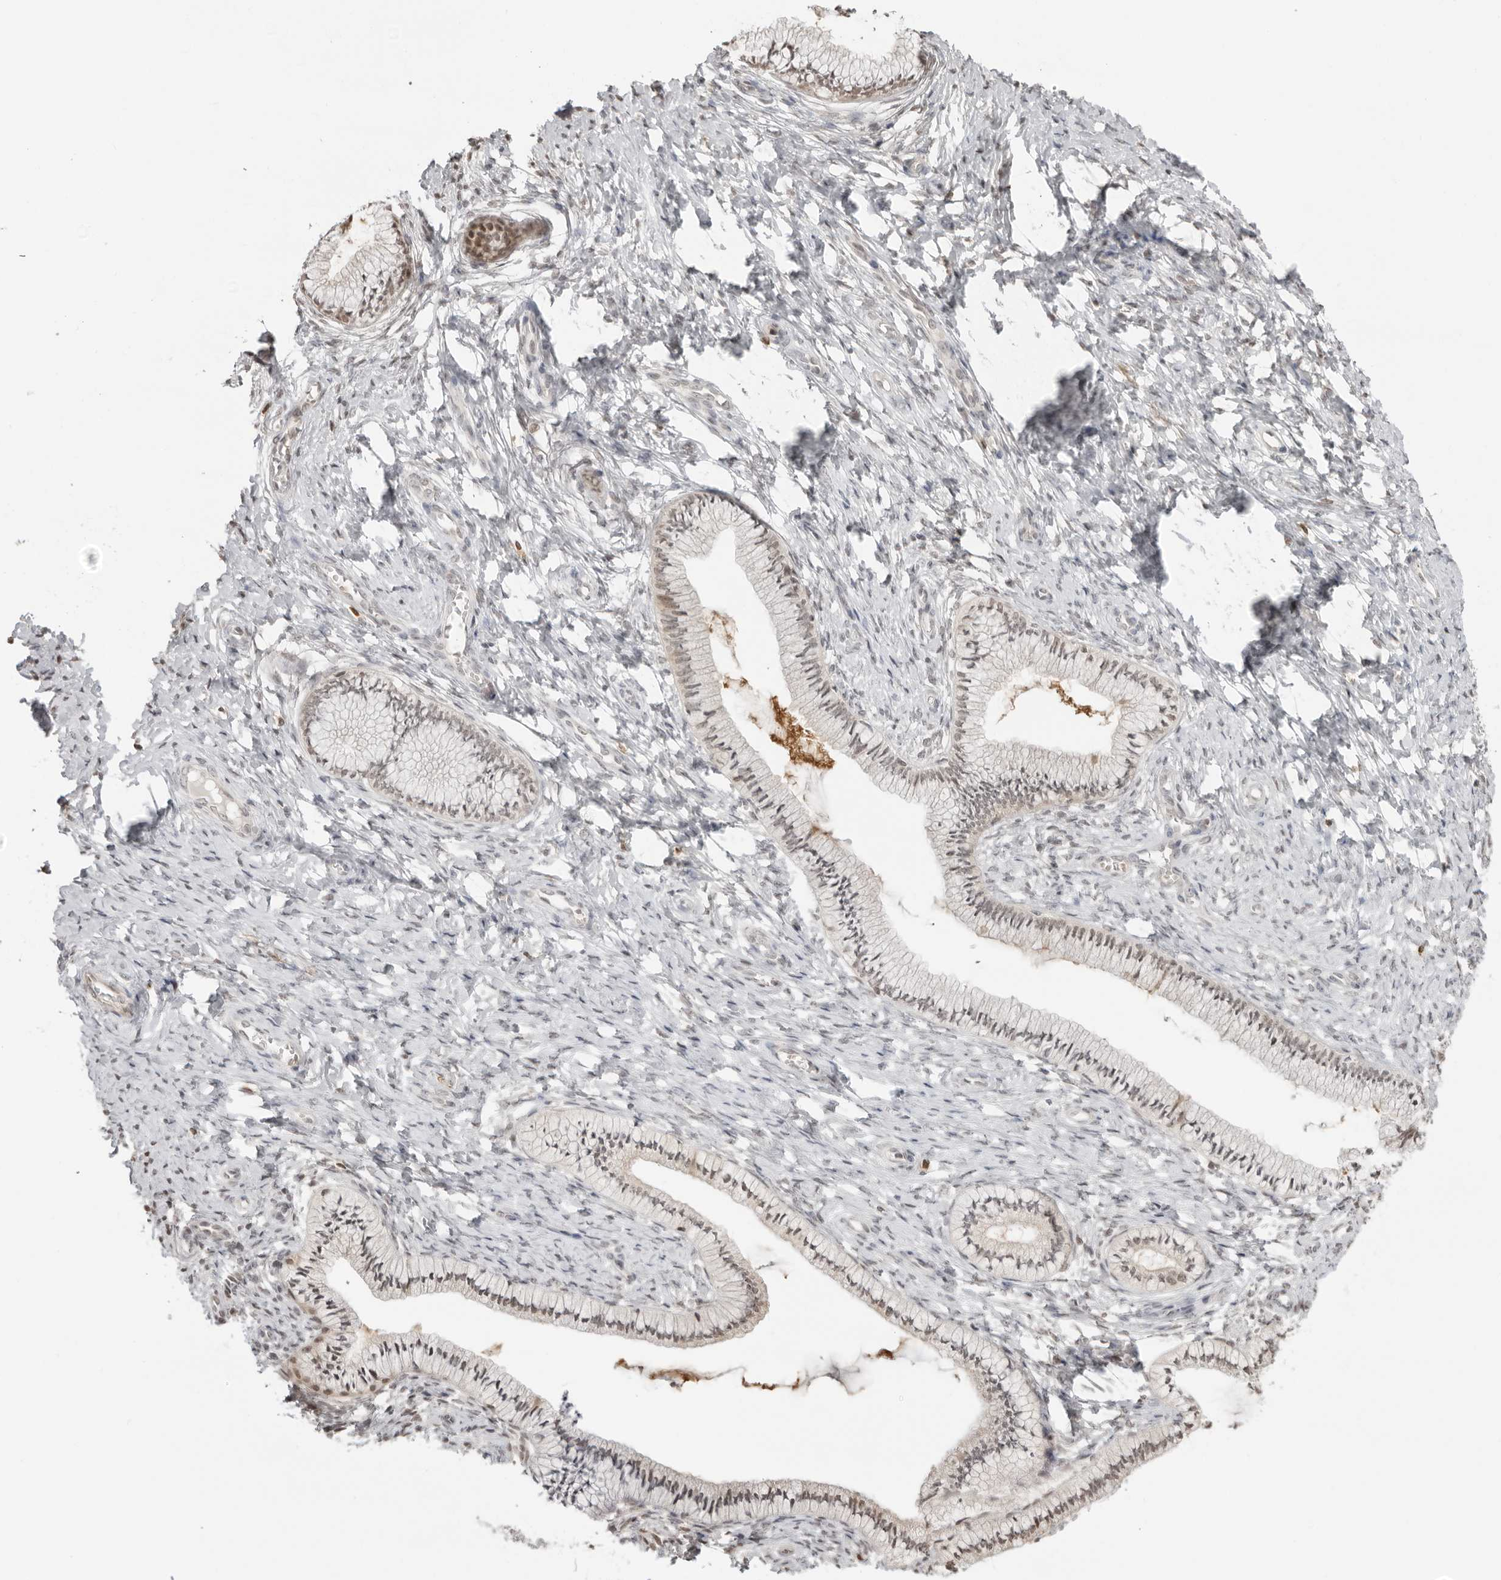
{"staining": {"intensity": "moderate", "quantity": "25%-75%", "location": "nuclear"}, "tissue": "cervix", "cell_type": "Glandular cells", "image_type": "normal", "snomed": [{"axis": "morphology", "description": "Normal tissue, NOS"}, {"axis": "topography", "description": "Cervix"}], "caption": "An immunohistochemistry (IHC) histopathology image of benign tissue is shown. Protein staining in brown shows moderate nuclear positivity in cervix within glandular cells.", "gene": "RNF146", "patient": {"sex": "female", "age": 36}}